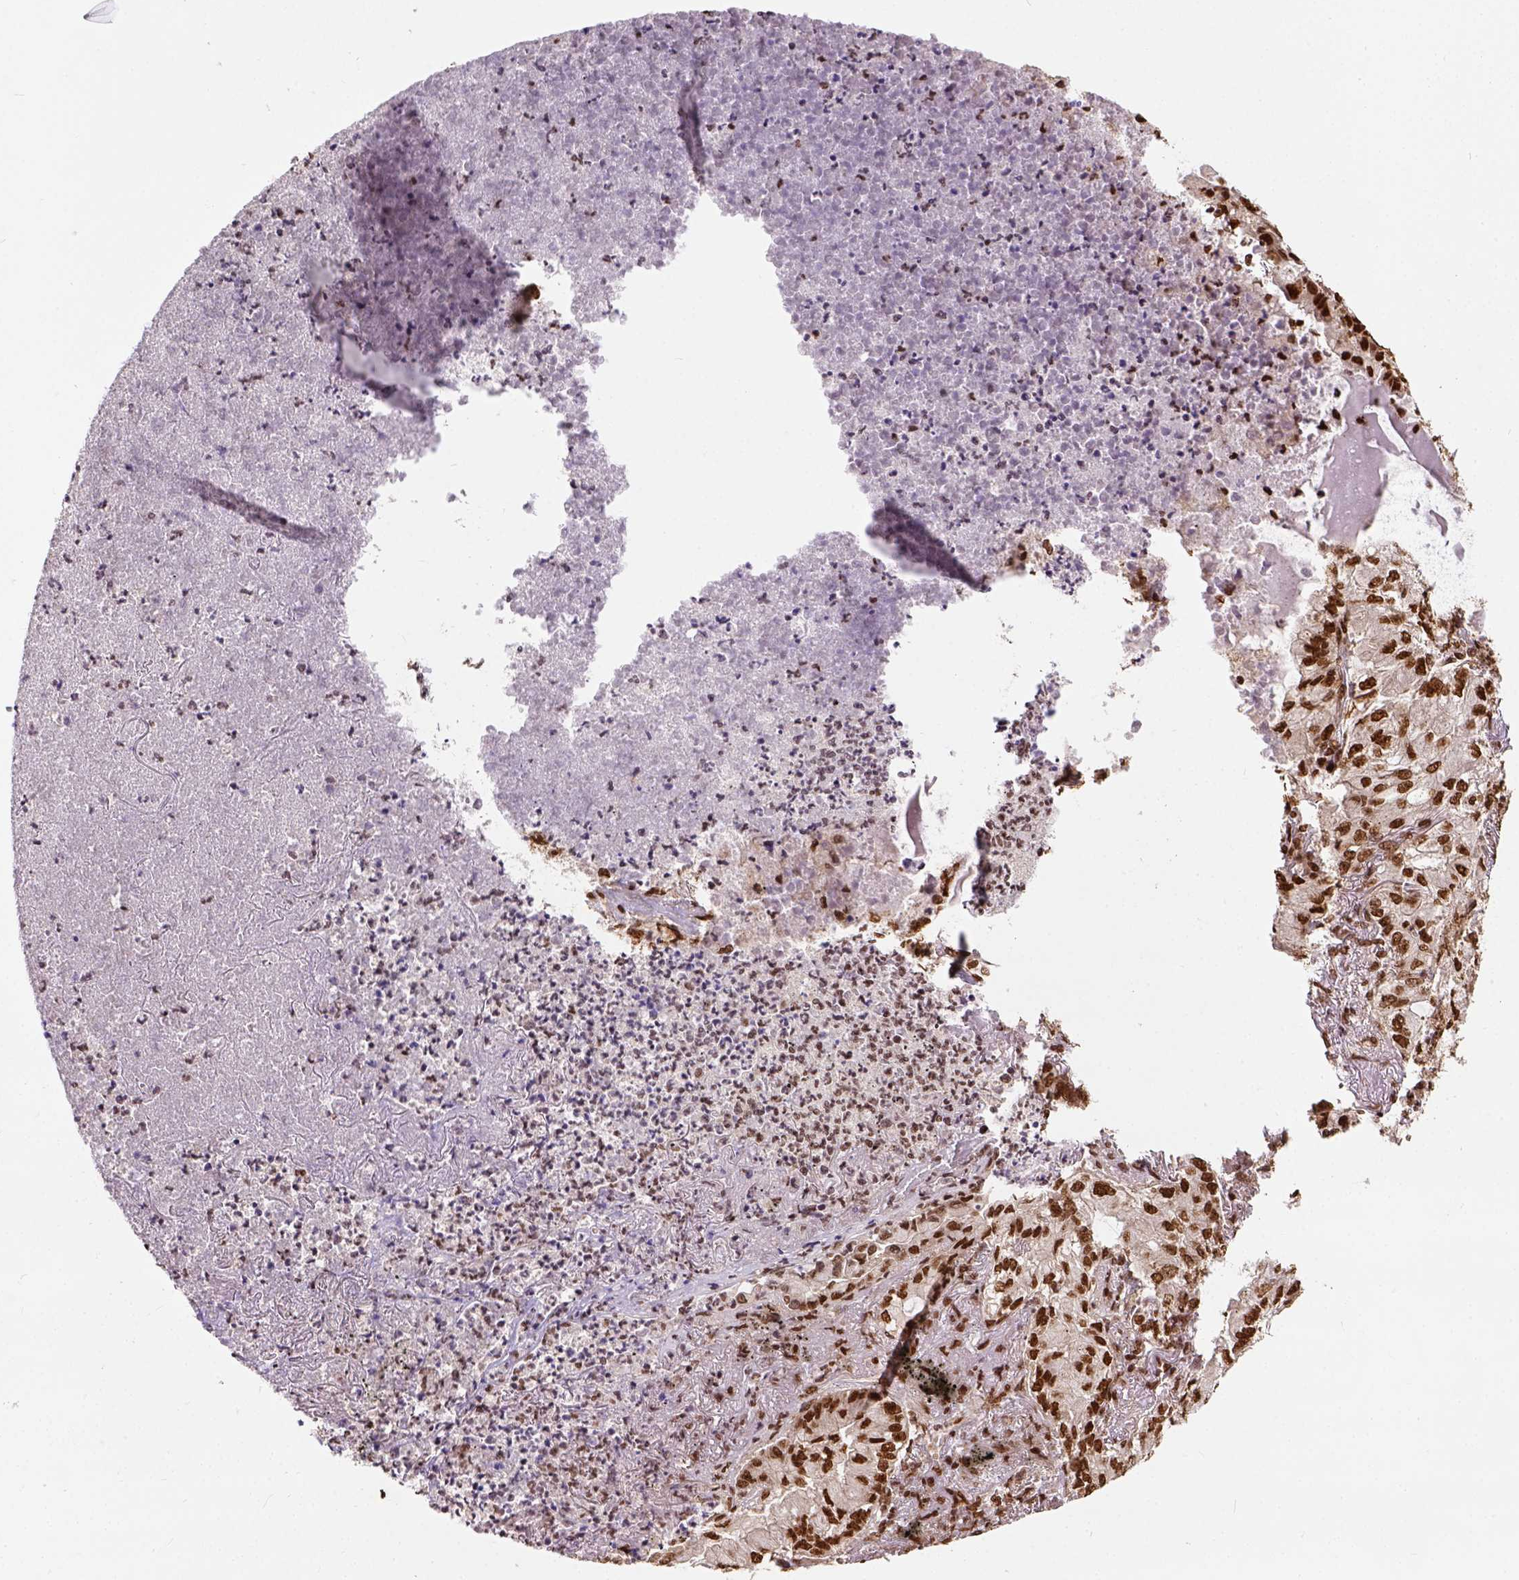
{"staining": {"intensity": "strong", "quantity": ">75%", "location": "nuclear"}, "tissue": "lung cancer", "cell_type": "Tumor cells", "image_type": "cancer", "snomed": [{"axis": "morphology", "description": "Adenocarcinoma, NOS"}, {"axis": "topography", "description": "Lung"}], "caption": "Lung cancer (adenocarcinoma) tissue exhibits strong nuclear positivity in approximately >75% of tumor cells, visualized by immunohistochemistry.", "gene": "NACC1", "patient": {"sex": "female", "age": 73}}